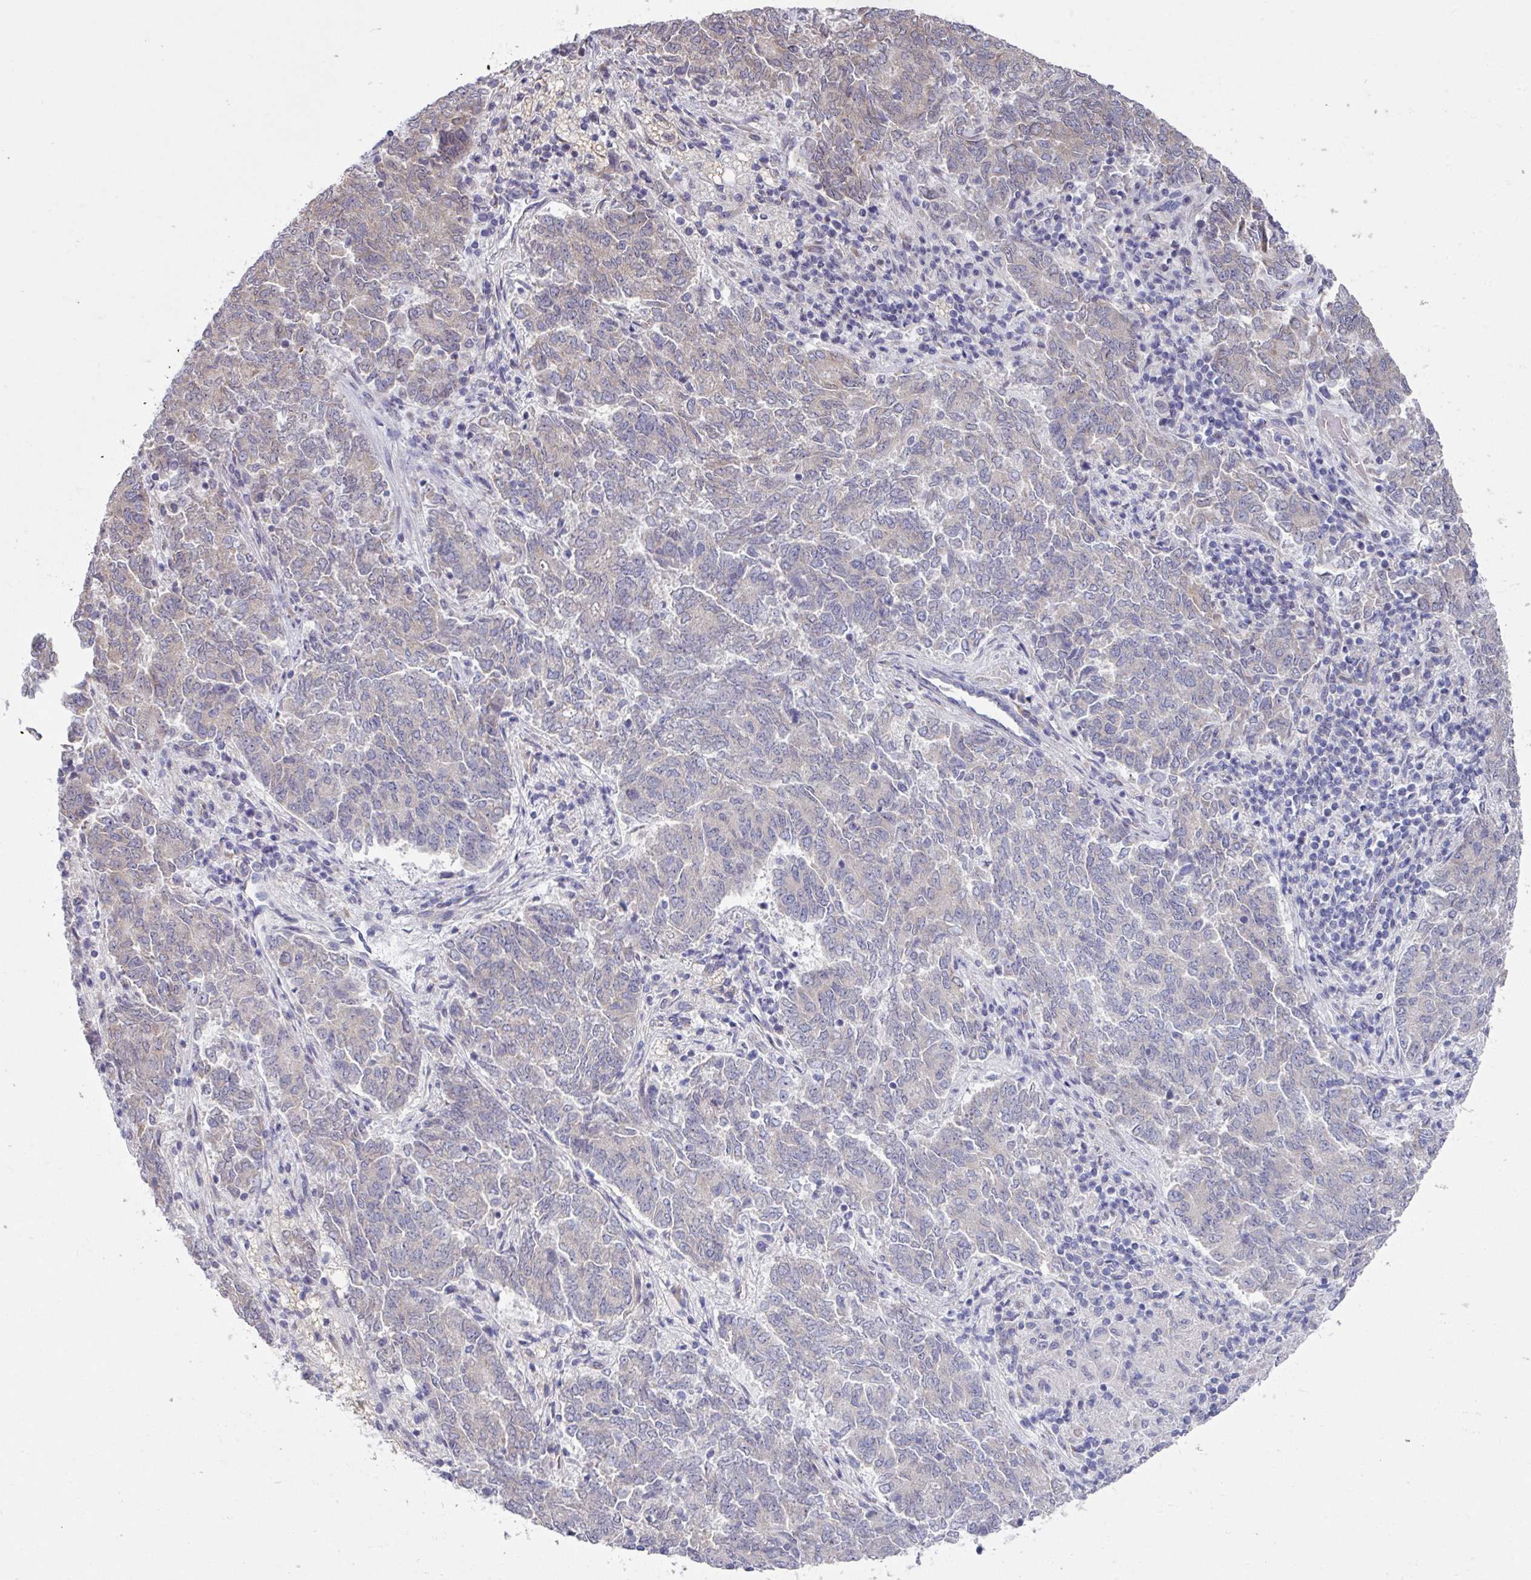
{"staining": {"intensity": "negative", "quantity": "none", "location": "none"}, "tissue": "endometrial cancer", "cell_type": "Tumor cells", "image_type": "cancer", "snomed": [{"axis": "morphology", "description": "Adenocarcinoma, NOS"}, {"axis": "topography", "description": "Endometrium"}], "caption": "Immunohistochemistry (IHC) of endometrial cancer (adenocarcinoma) demonstrates no expression in tumor cells.", "gene": "TMED5", "patient": {"sex": "female", "age": 80}}